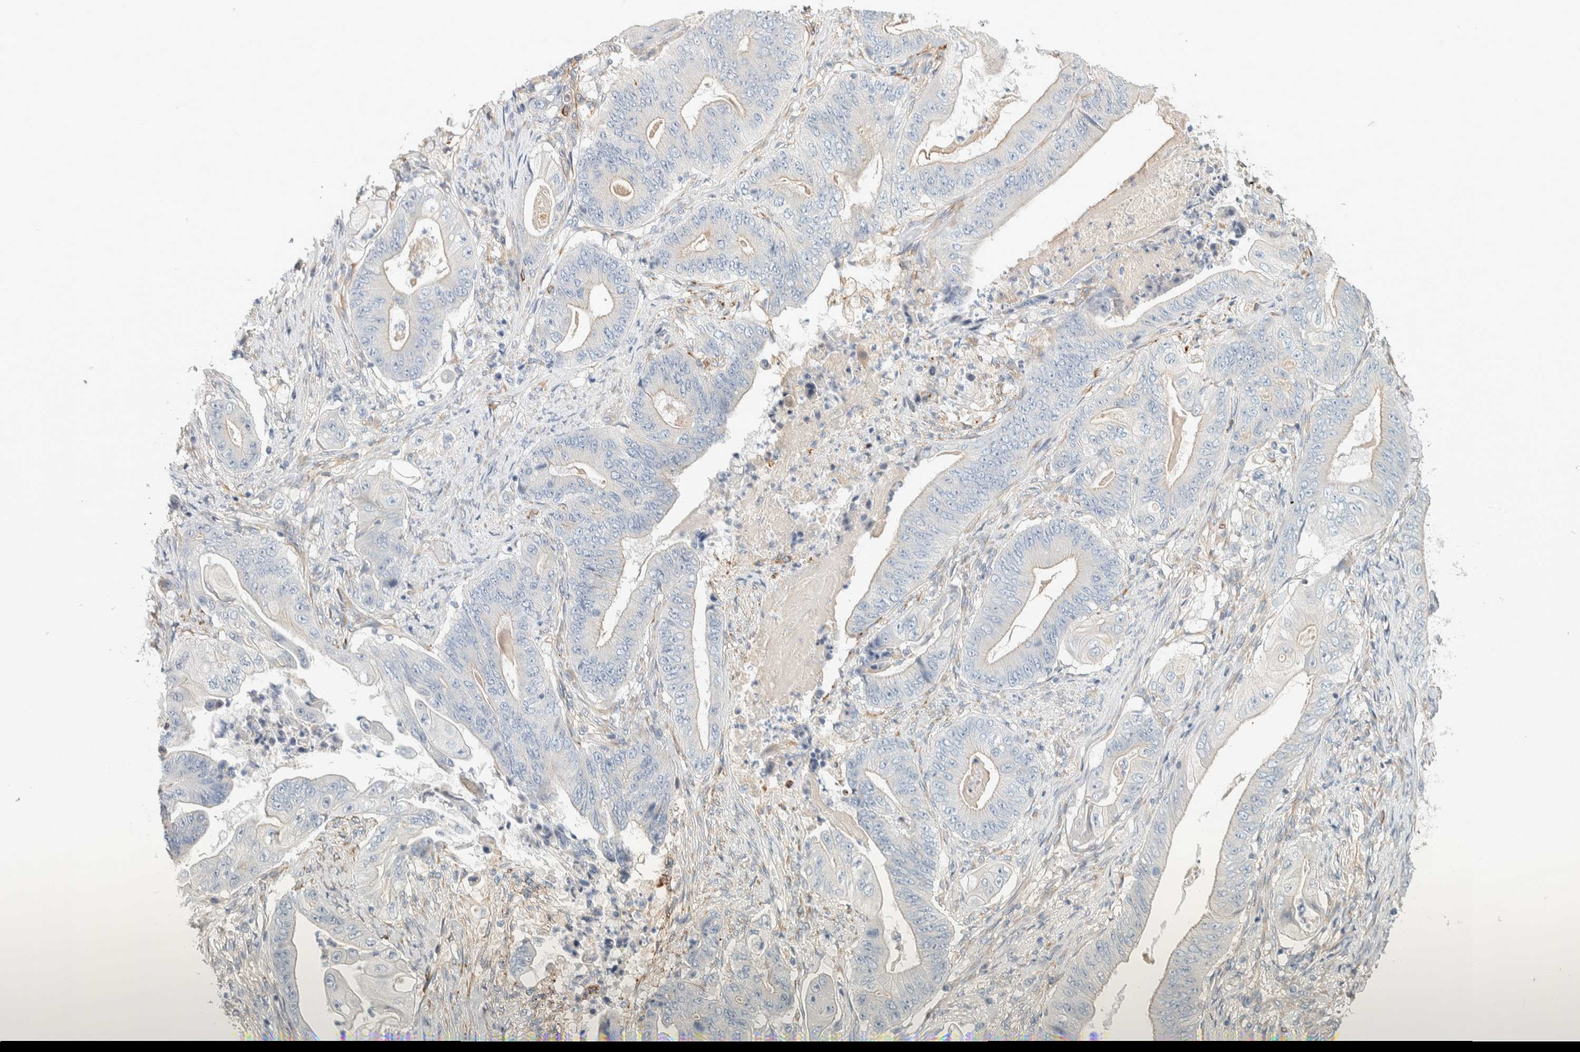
{"staining": {"intensity": "negative", "quantity": "none", "location": "none"}, "tissue": "stomach cancer", "cell_type": "Tumor cells", "image_type": "cancer", "snomed": [{"axis": "morphology", "description": "Adenocarcinoma, NOS"}, {"axis": "topography", "description": "Stomach"}], "caption": "A photomicrograph of human stomach cancer is negative for staining in tumor cells.", "gene": "CDR2", "patient": {"sex": "female", "age": 73}}